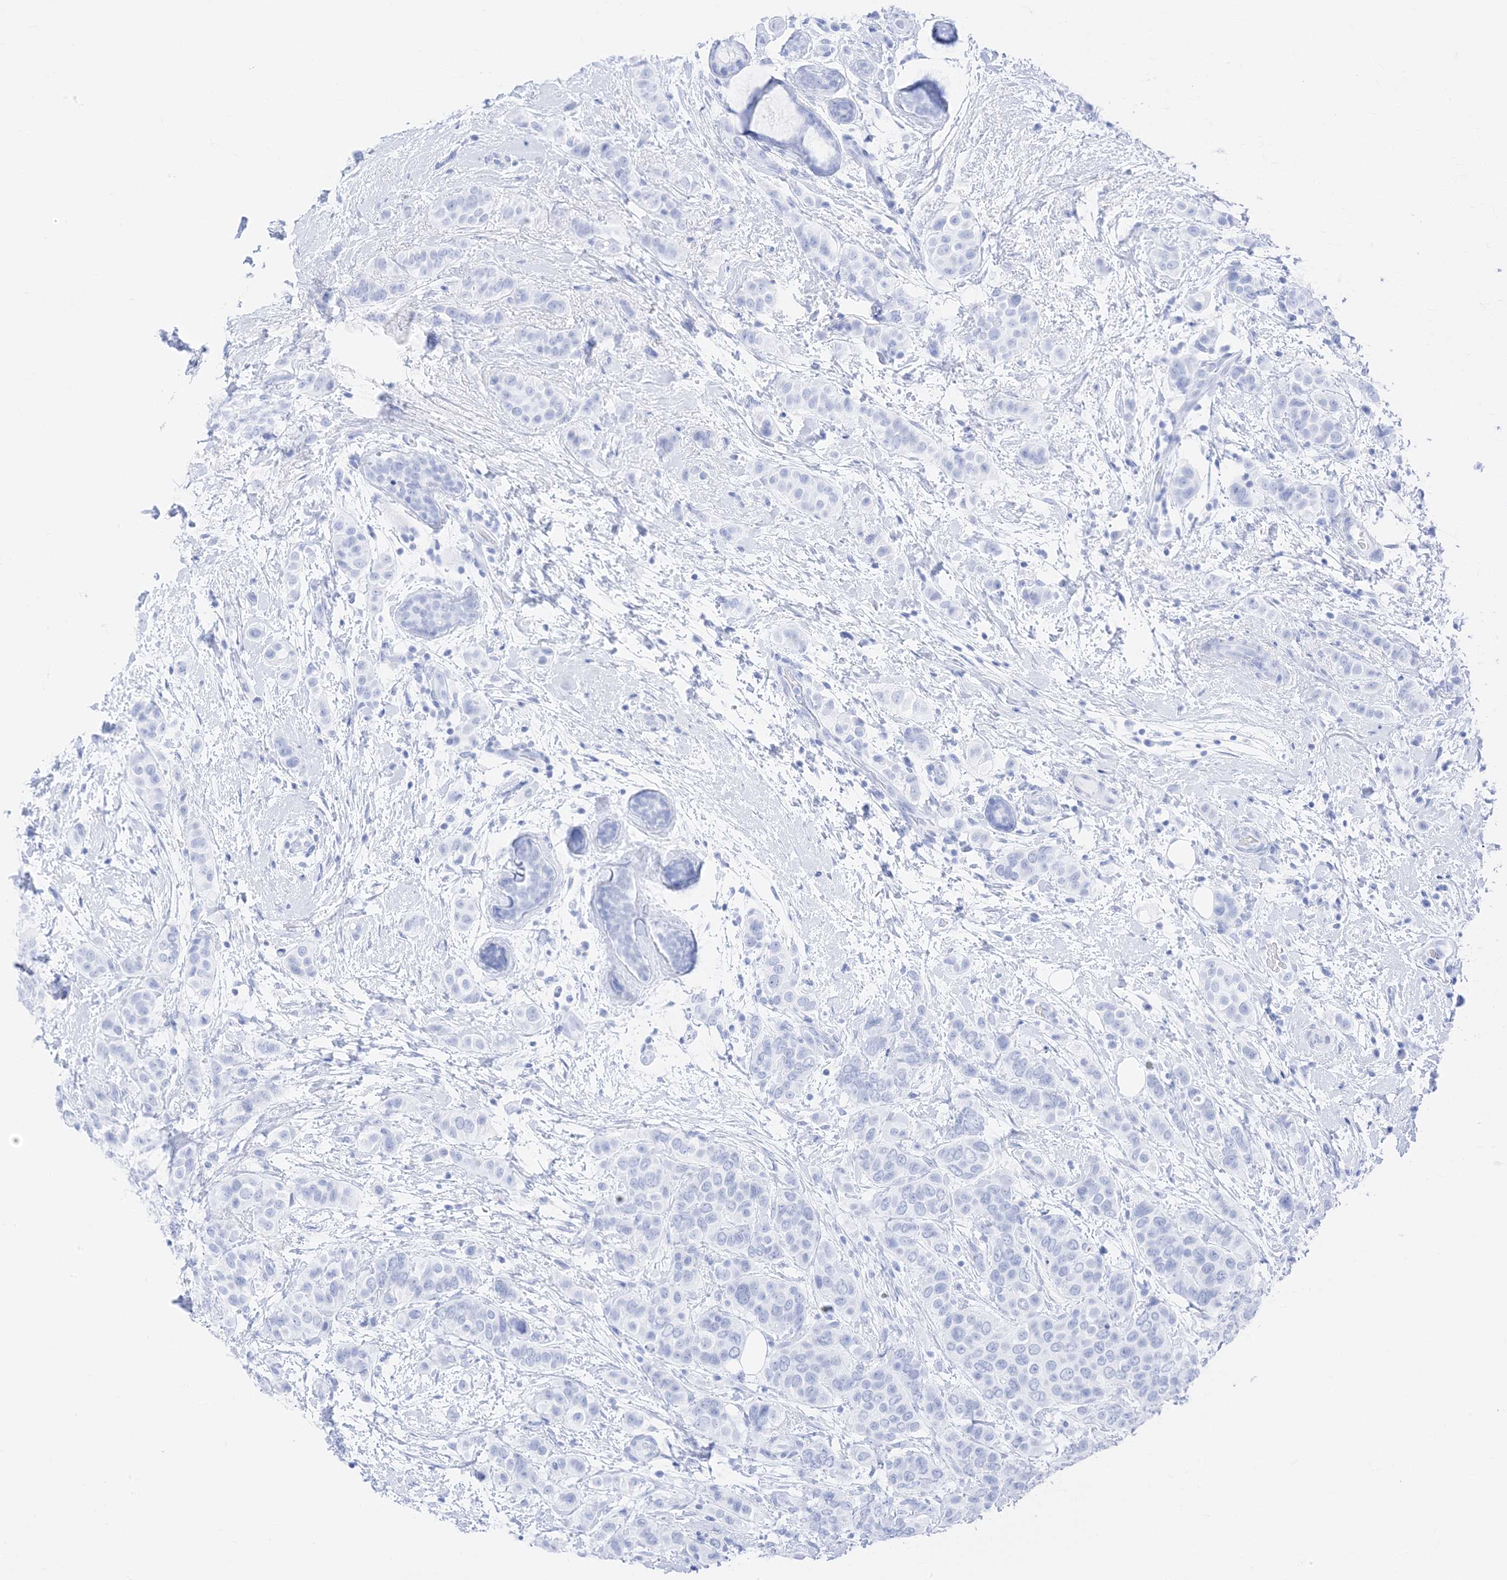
{"staining": {"intensity": "negative", "quantity": "none", "location": "none"}, "tissue": "breast cancer", "cell_type": "Tumor cells", "image_type": "cancer", "snomed": [{"axis": "morphology", "description": "Lobular carcinoma"}, {"axis": "topography", "description": "Breast"}], "caption": "Lobular carcinoma (breast) stained for a protein using immunohistochemistry demonstrates no staining tumor cells.", "gene": "MUC17", "patient": {"sex": "female", "age": 51}}